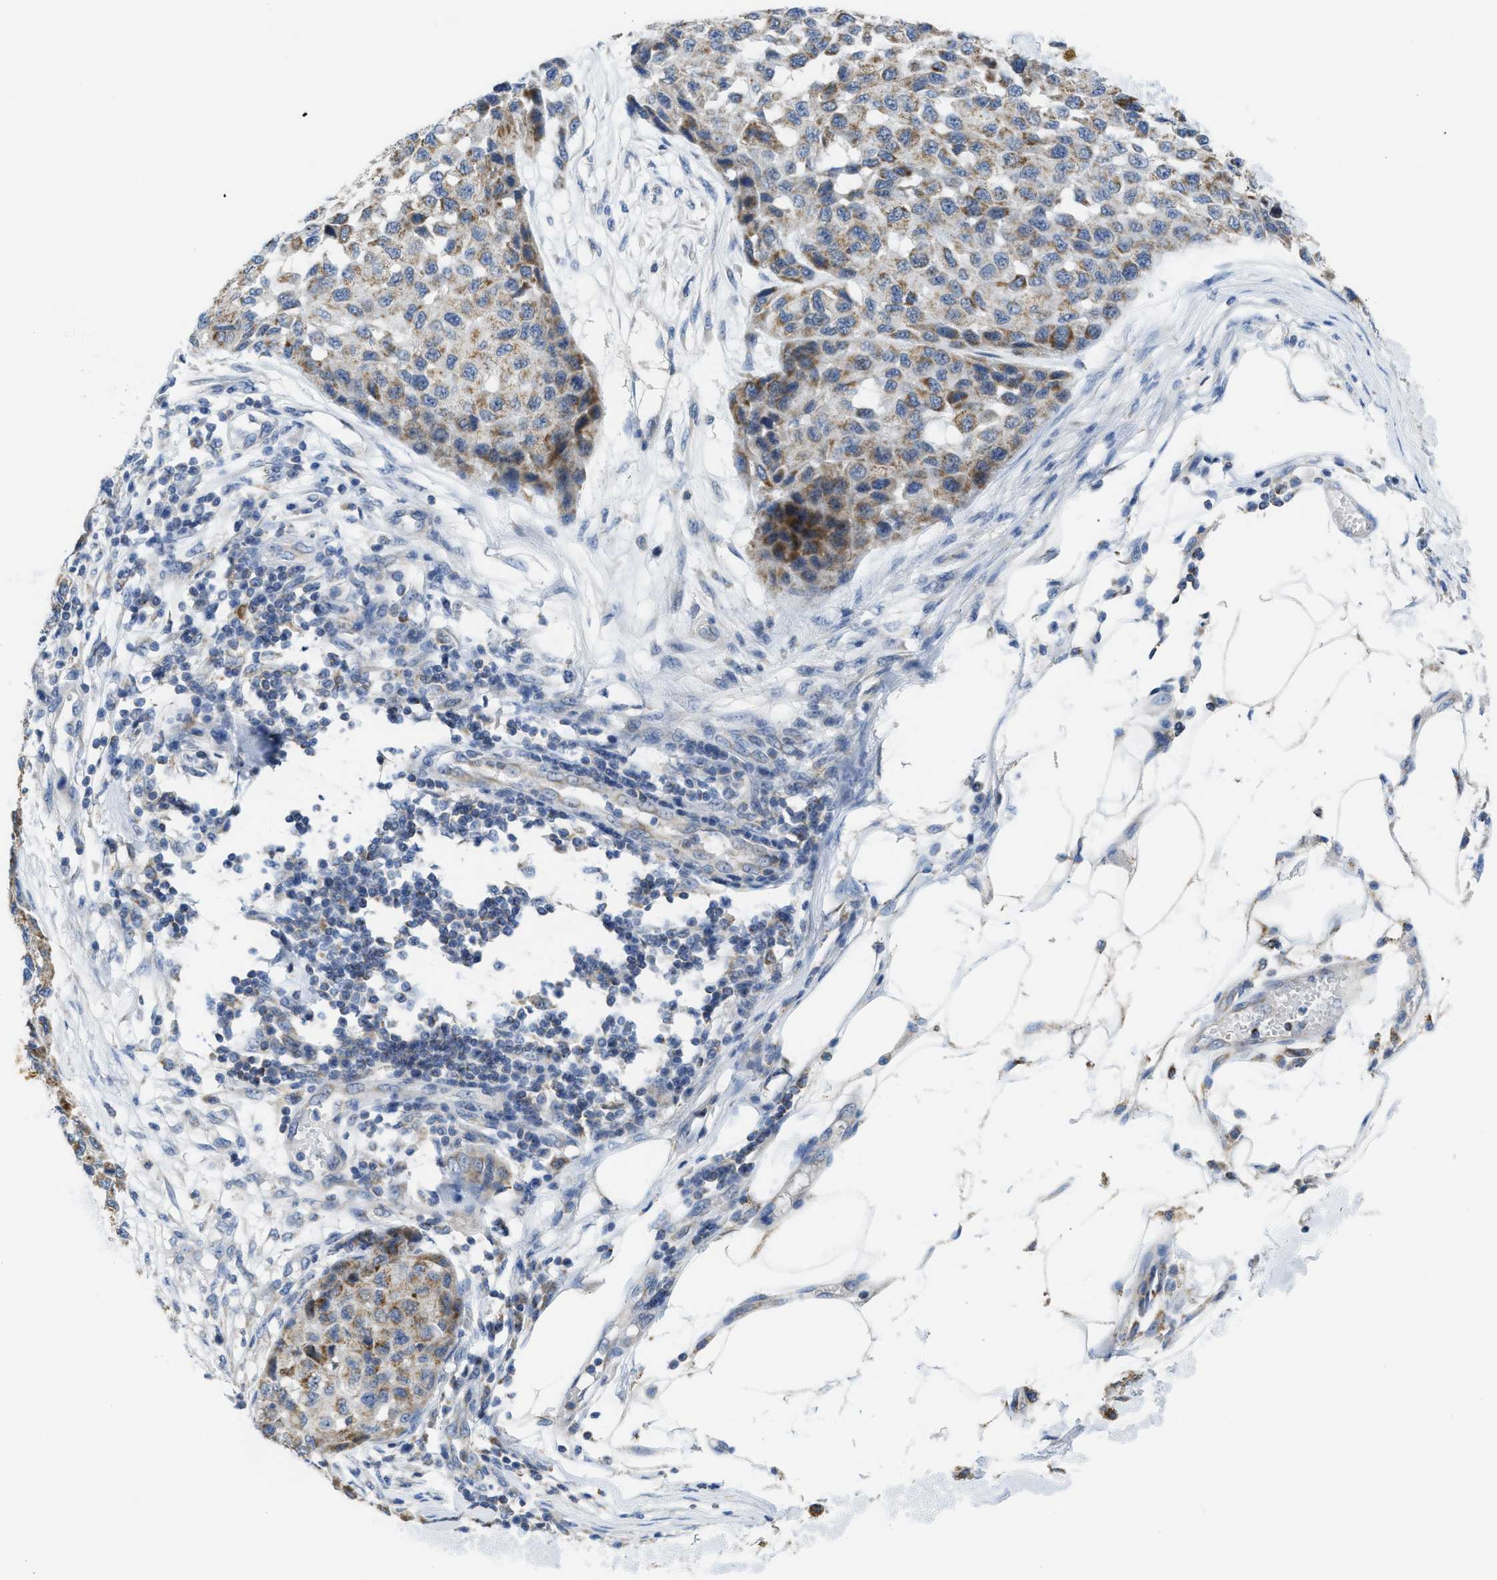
{"staining": {"intensity": "moderate", "quantity": ">75%", "location": "cytoplasmic/membranous"}, "tissue": "melanoma", "cell_type": "Tumor cells", "image_type": "cancer", "snomed": [{"axis": "morphology", "description": "Normal tissue, NOS"}, {"axis": "morphology", "description": "Malignant melanoma, NOS"}, {"axis": "topography", "description": "Skin"}], "caption": "Immunohistochemistry (IHC) (DAB) staining of melanoma shows moderate cytoplasmic/membranous protein staining in about >75% of tumor cells.", "gene": "GATD3", "patient": {"sex": "male", "age": 62}}